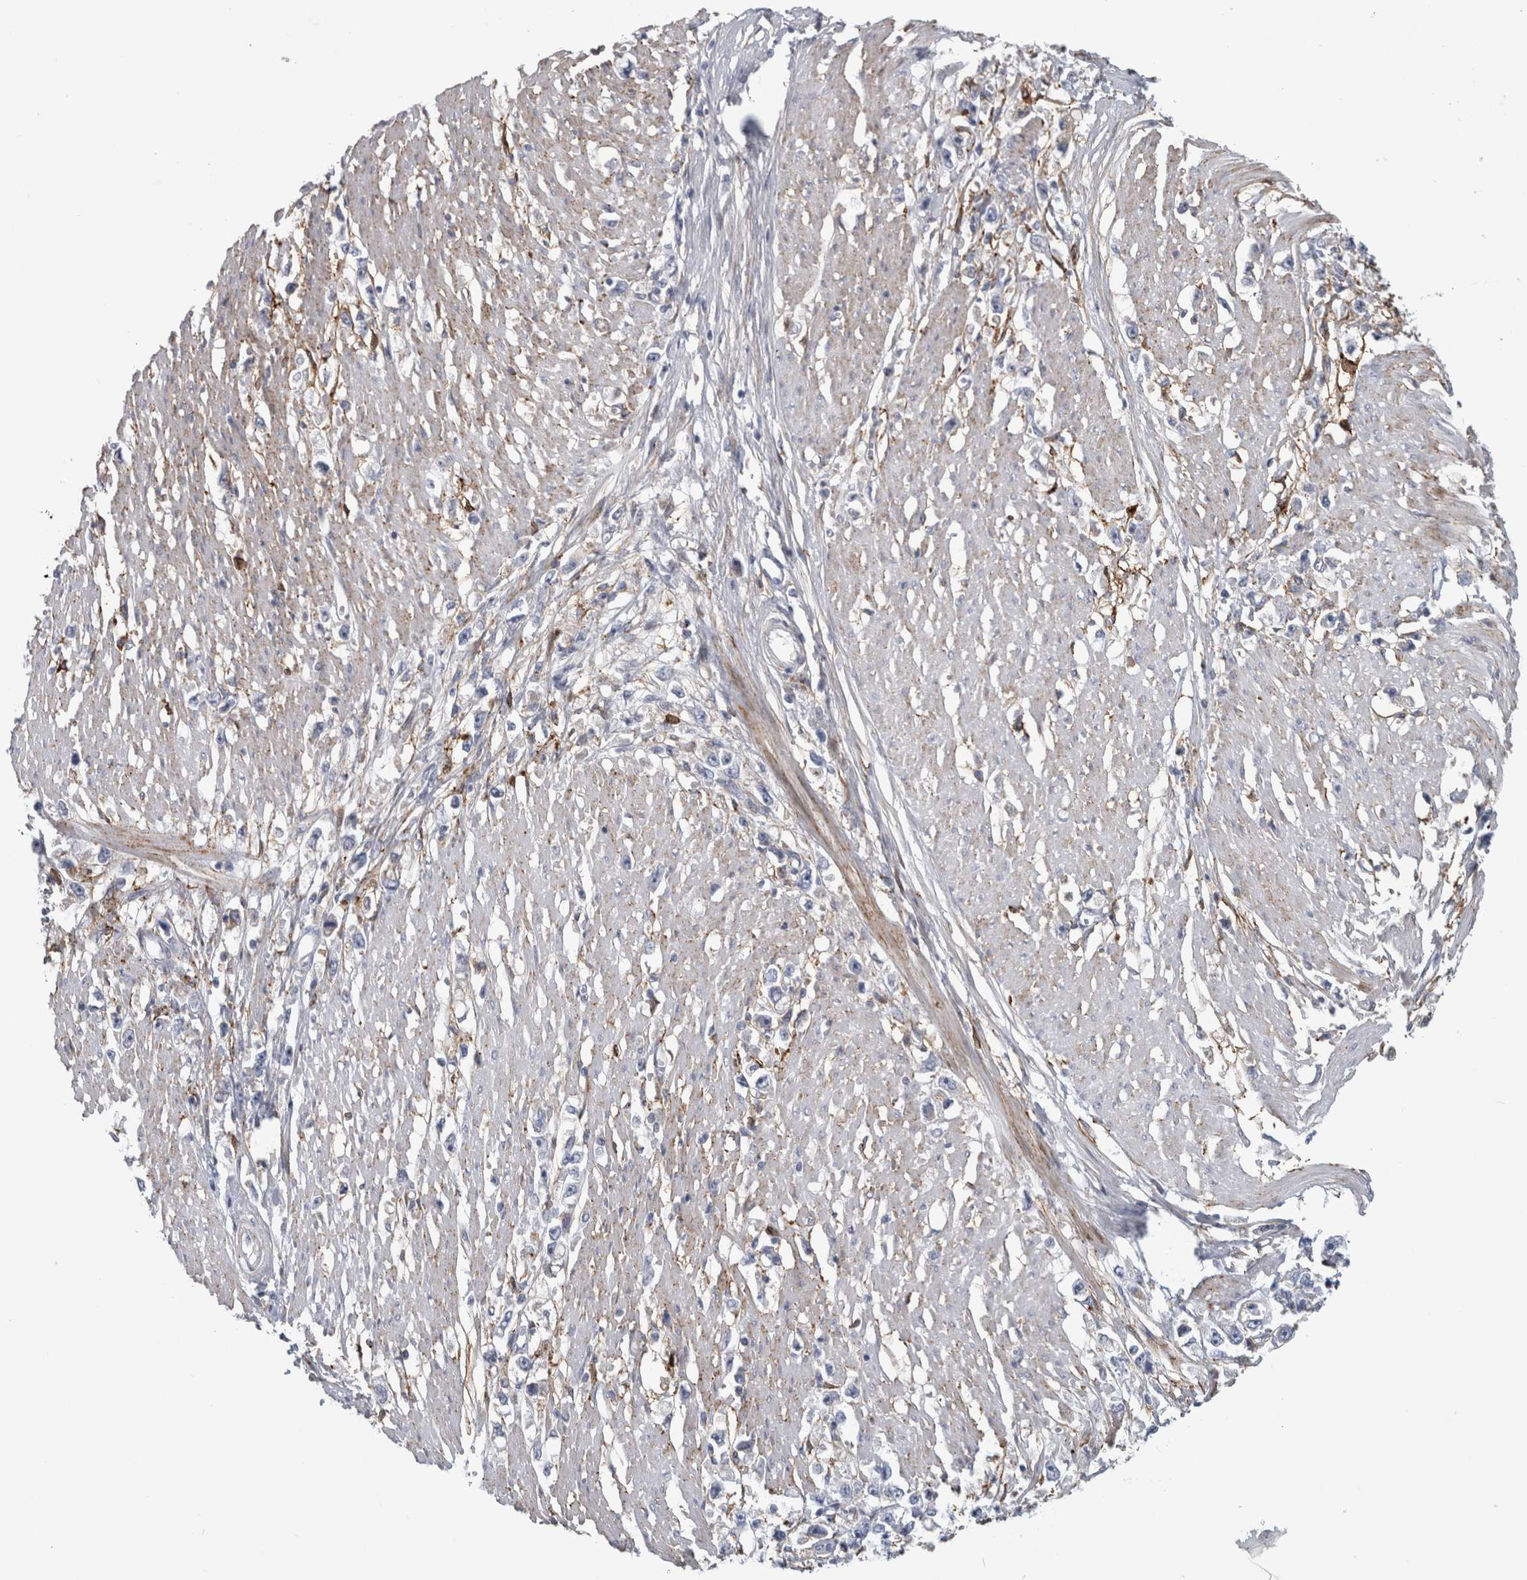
{"staining": {"intensity": "negative", "quantity": "none", "location": "none"}, "tissue": "stomach cancer", "cell_type": "Tumor cells", "image_type": "cancer", "snomed": [{"axis": "morphology", "description": "Adenocarcinoma, NOS"}, {"axis": "topography", "description": "Stomach"}], "caption": "Protein analysis of stomach cancer demonstrates no significant expression in tumor cells.", "gene": "DNAJC24", "patient": {"sex": "female", "age": 59}}